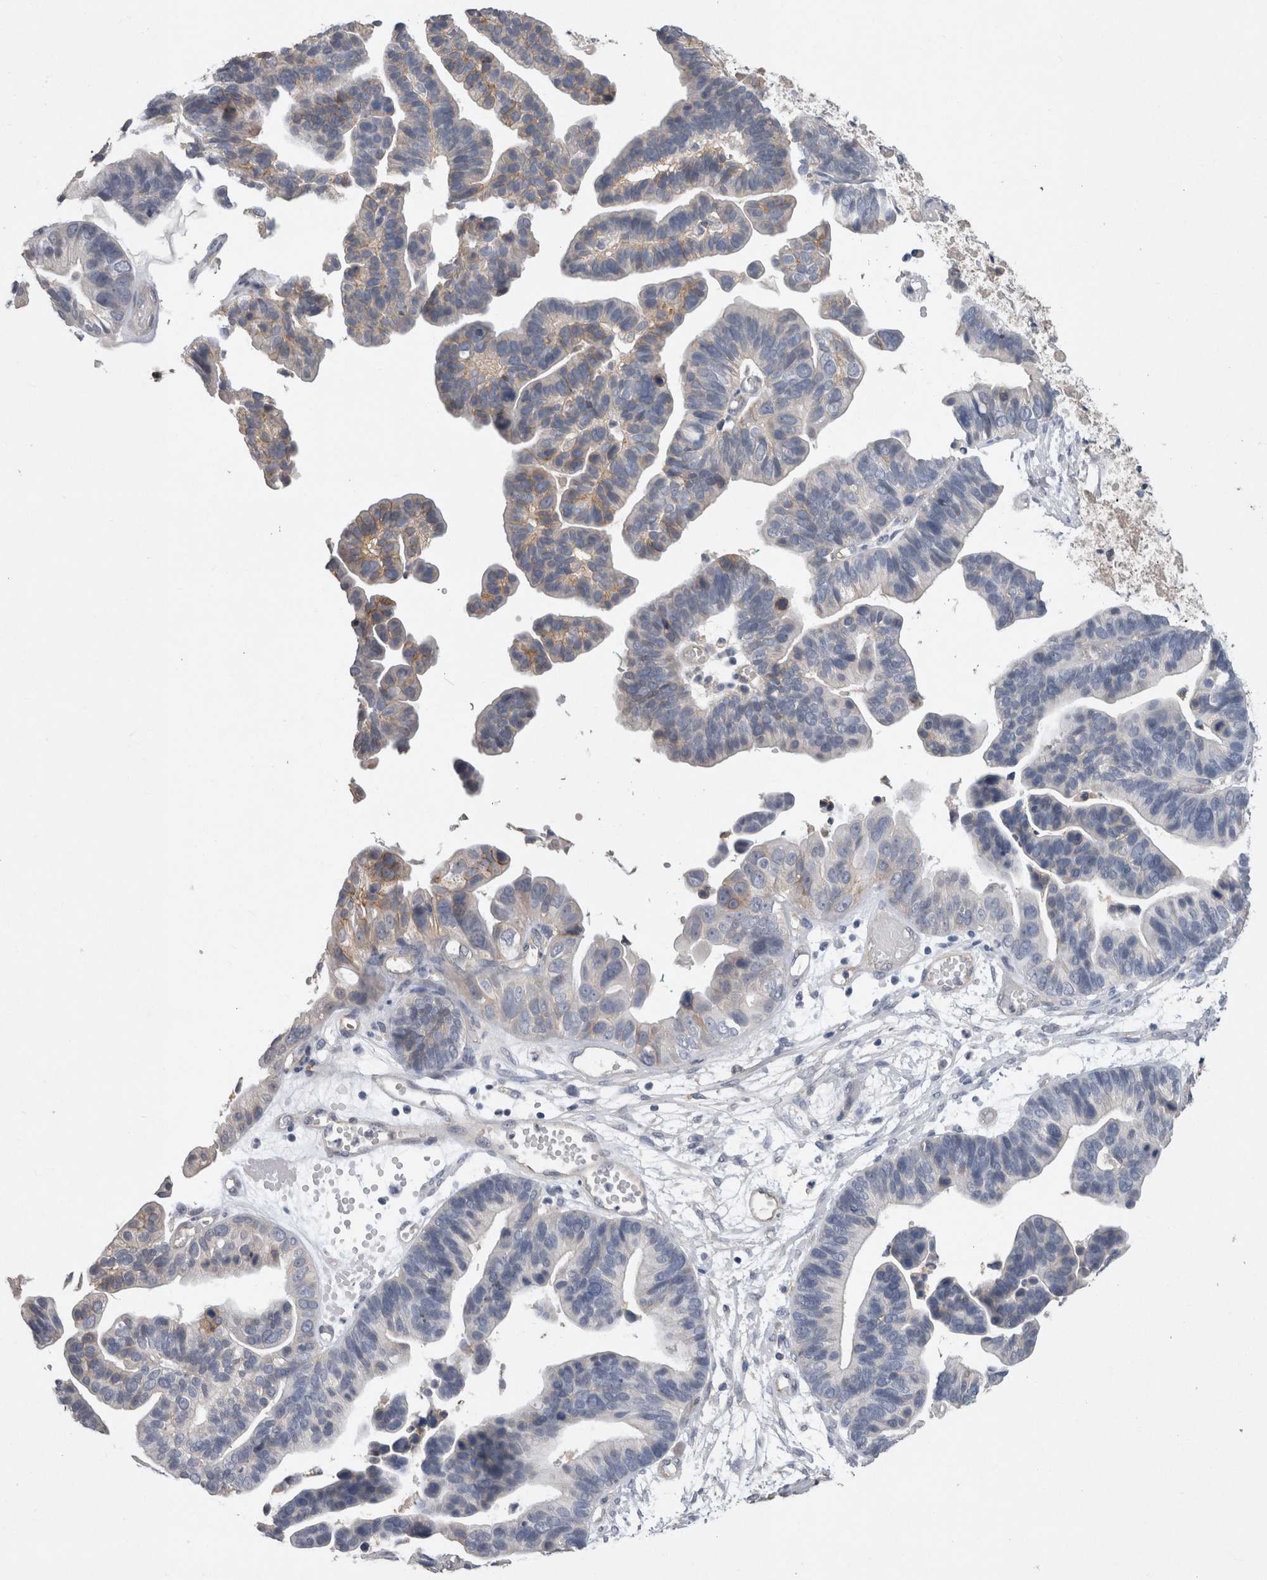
{"staining": {"intensity": "moderate", "quantity": "<25%", "location": "cytoplasmic/membranous"}, "tissue": "ovarian cancer", "cell_type": "Tumor cells", "image_type": "cancer", "snomed": [{"axis": "morphology", "description": "Cystadenocarcinoma, serous, NOS"}, {"axis": "topography", "description": "Ovary"}], "caption": "IHC (DAB) staining of ovarian cancer (serous cystadenocarcinoma) exhibits moderate cytoplasmic/membranous protein positivity in approximately <25% of tumor cells.", "gene": "NECTIN2", "patient": {"sex": "female", "age": 56}}